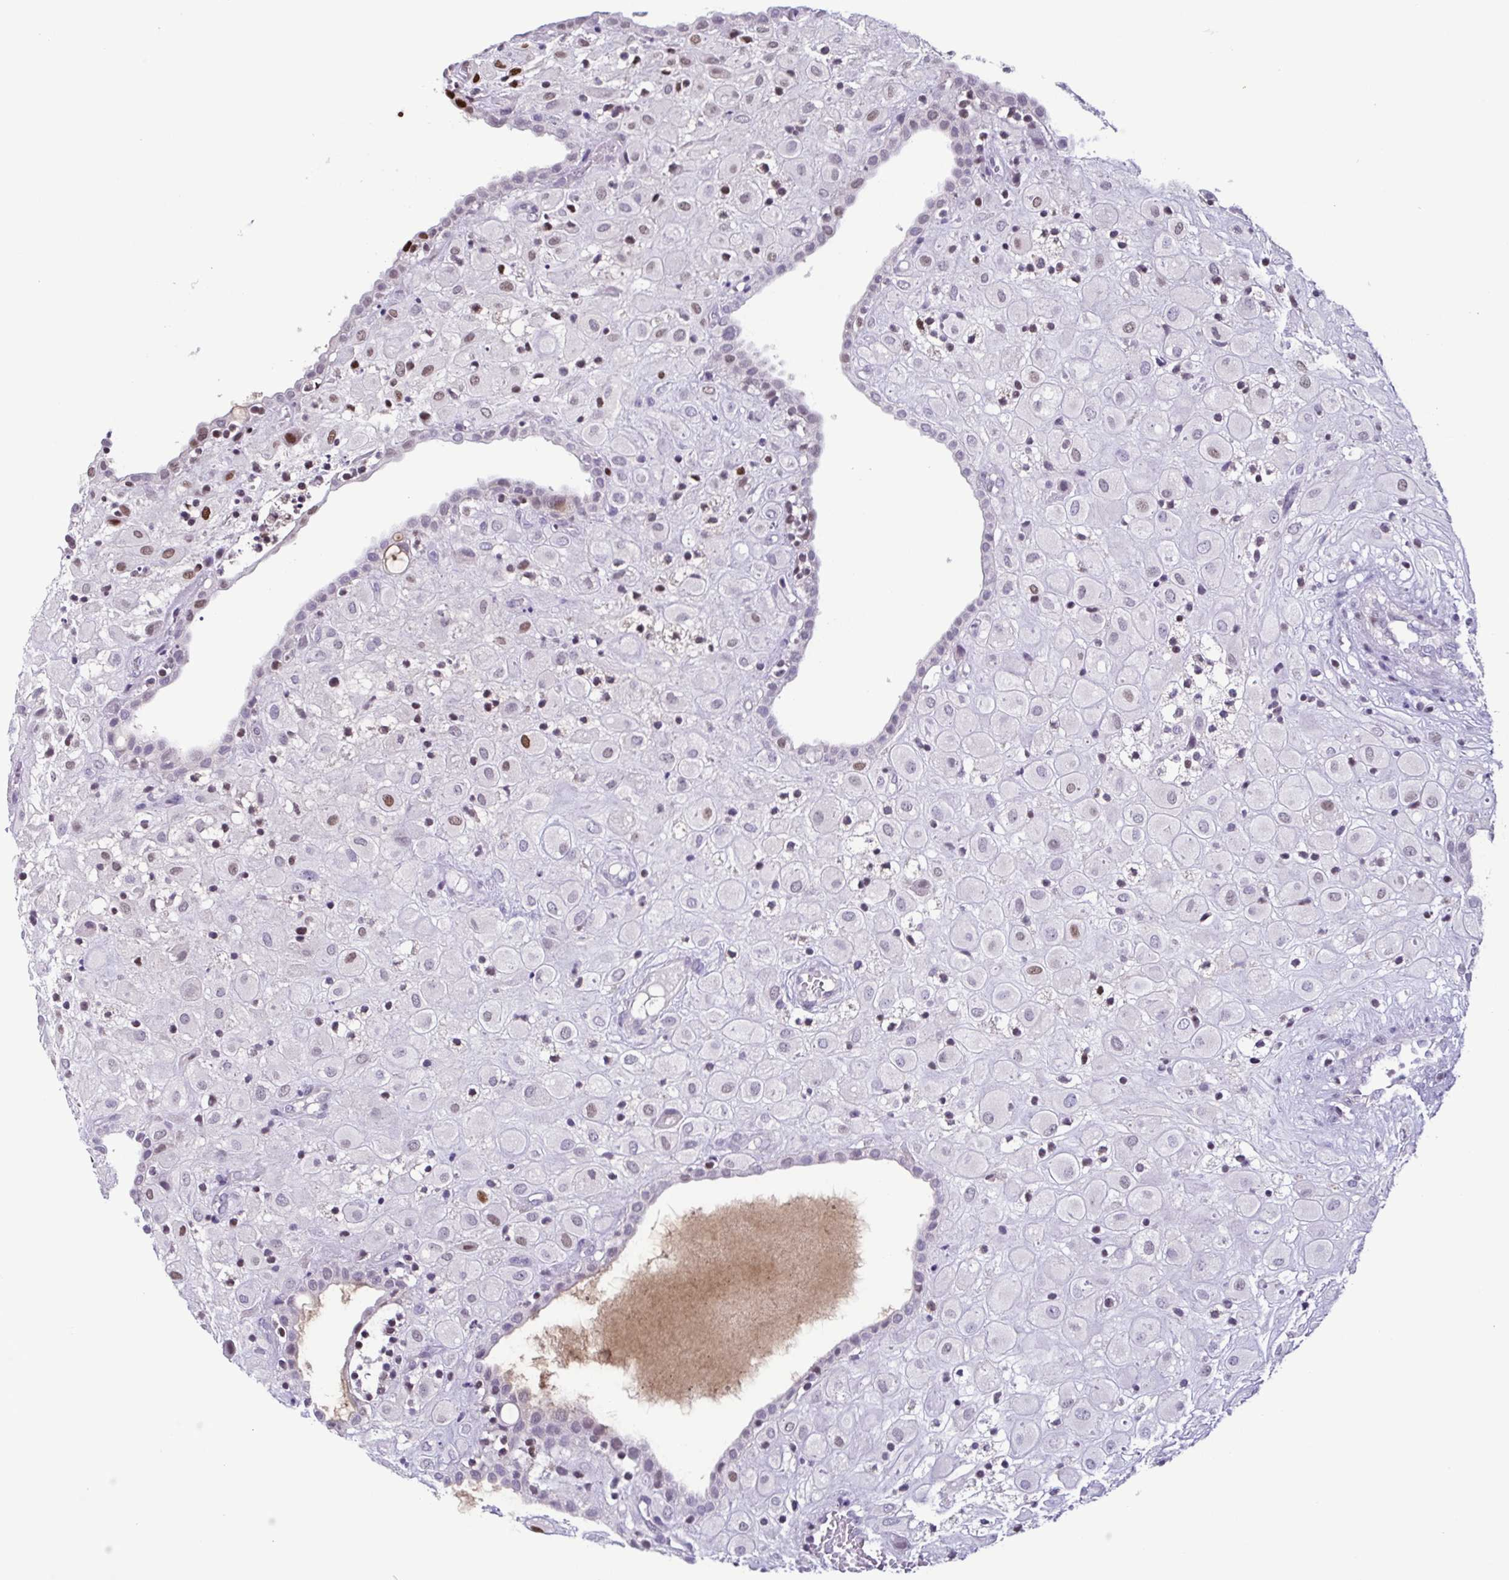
{"staining": {"intensity": "moderate", "quantity": "<25%", "location": "nuclear"}, "tissue": "placenta", "cell_type": "Decidual cells", "image_type": "normal", "snomed": [{"axis": "morphology", "description": "Normal tissue, NOS"}, {"axis": "topography", "description": "Placenta"}], "caption": "Immunohistochemistry image of benign placenta: human placenta stained using immunohistochemistry (IHC) shows low levels of moderate protein expression localized specifically in the nuclear of decidual cells, appearing as a nuclear brown color.", "gene": "IRF1", "patient": {"sex": "female", "age": 24}}